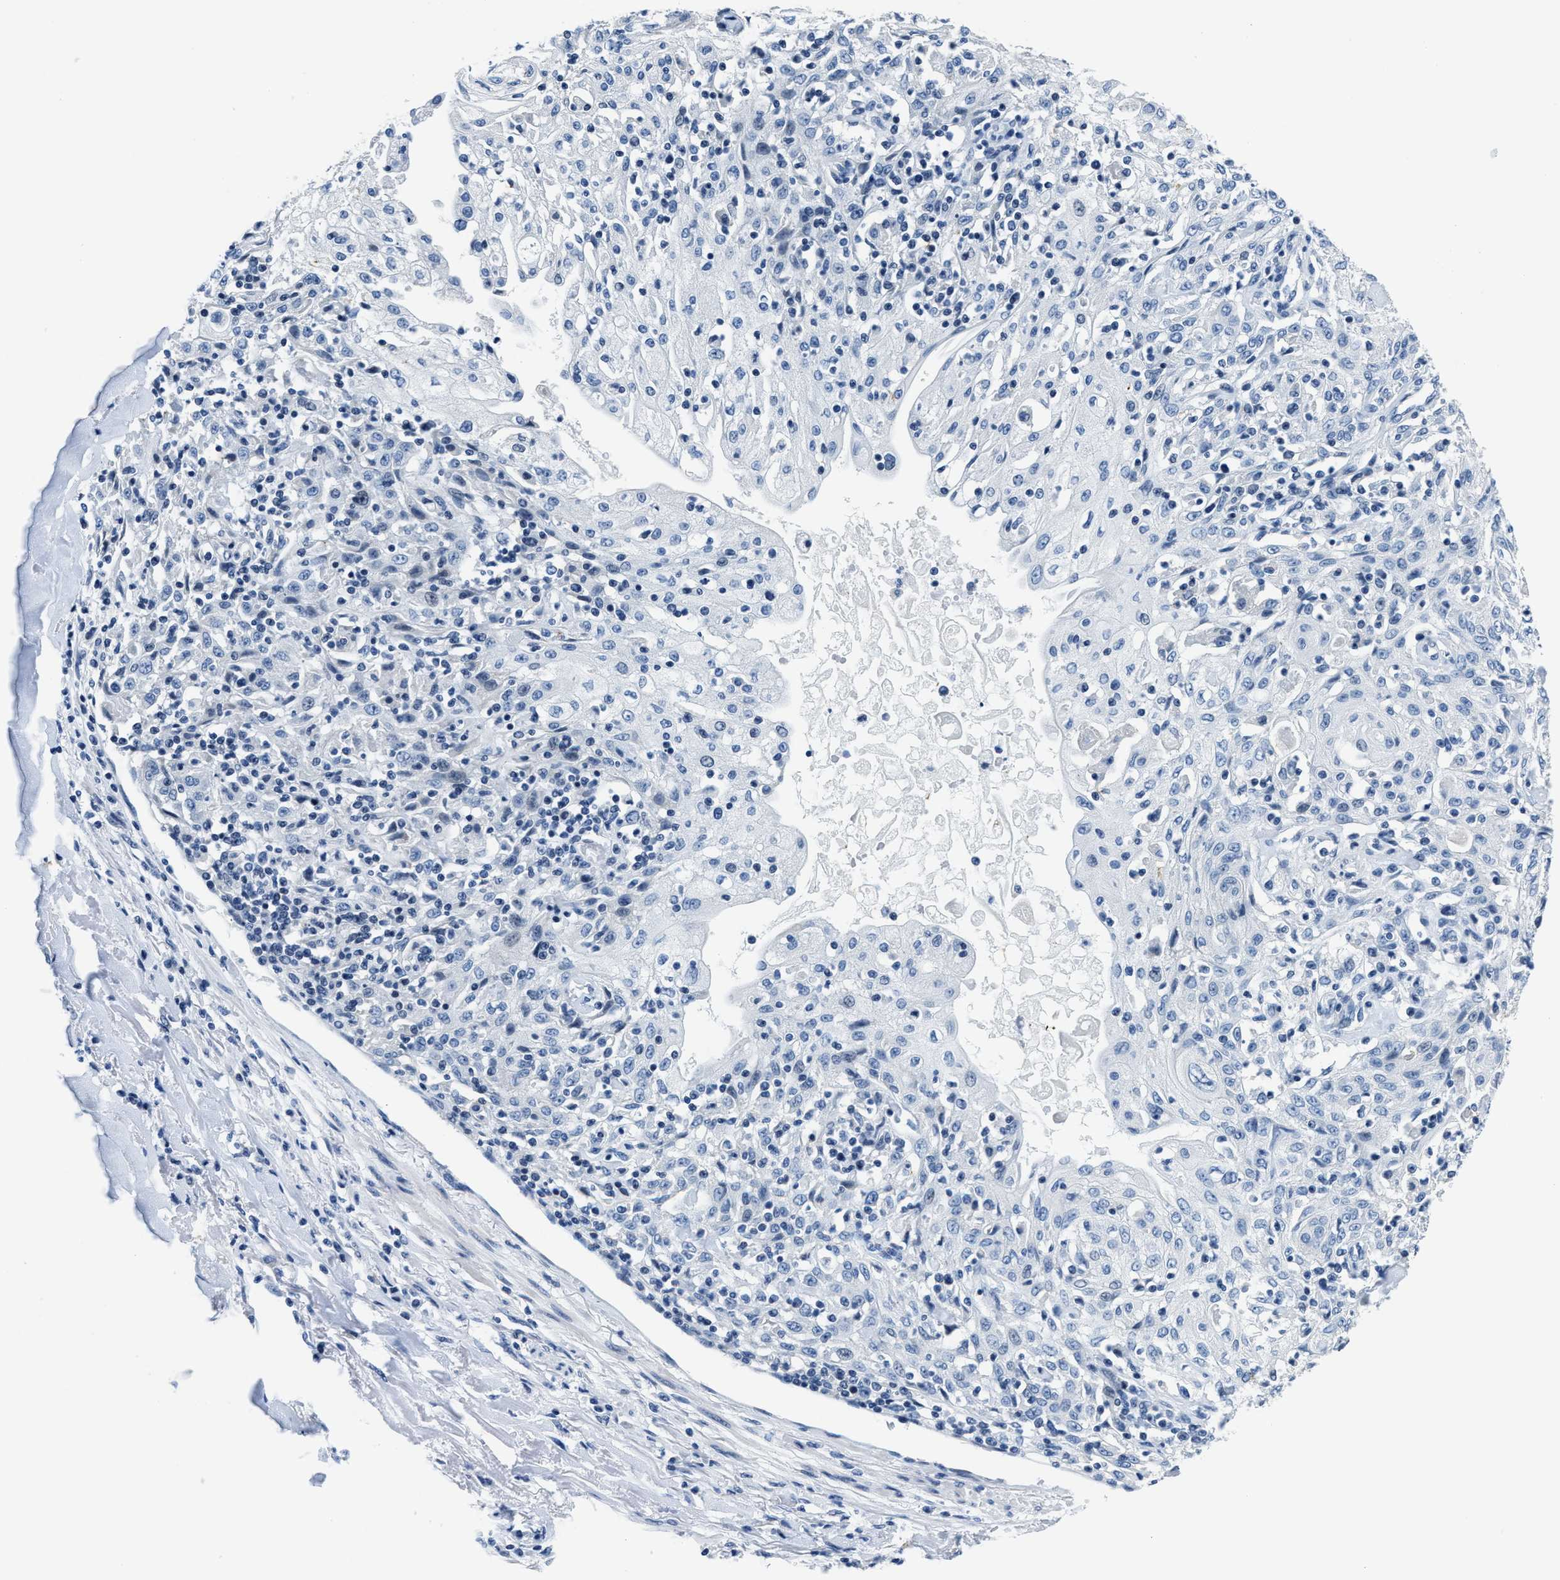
{"staining": {"intensity": "negative", "quantity": "none", "location": "none"}, "tissue": "skin cancer", "cell_type": "Tumor cells", "image_type": "cancer", "snomed": [{"axis": "morphology", "description": "Squamous cell carcinoma, NOS"}, {"axis": "morphology", "description": "Squamous cell carcinoma, metastatic, NOS"}, {"axis": "topography", "description": "Skin"}, {"axis": "topography", "description": "Lymph node"}], "caption": "Tumor cells show no significant protein staining in metastatic squamous cell carcinoma (skin).", "gene": "ASZ1", "patient": {"sex": "male", "age": 75}}